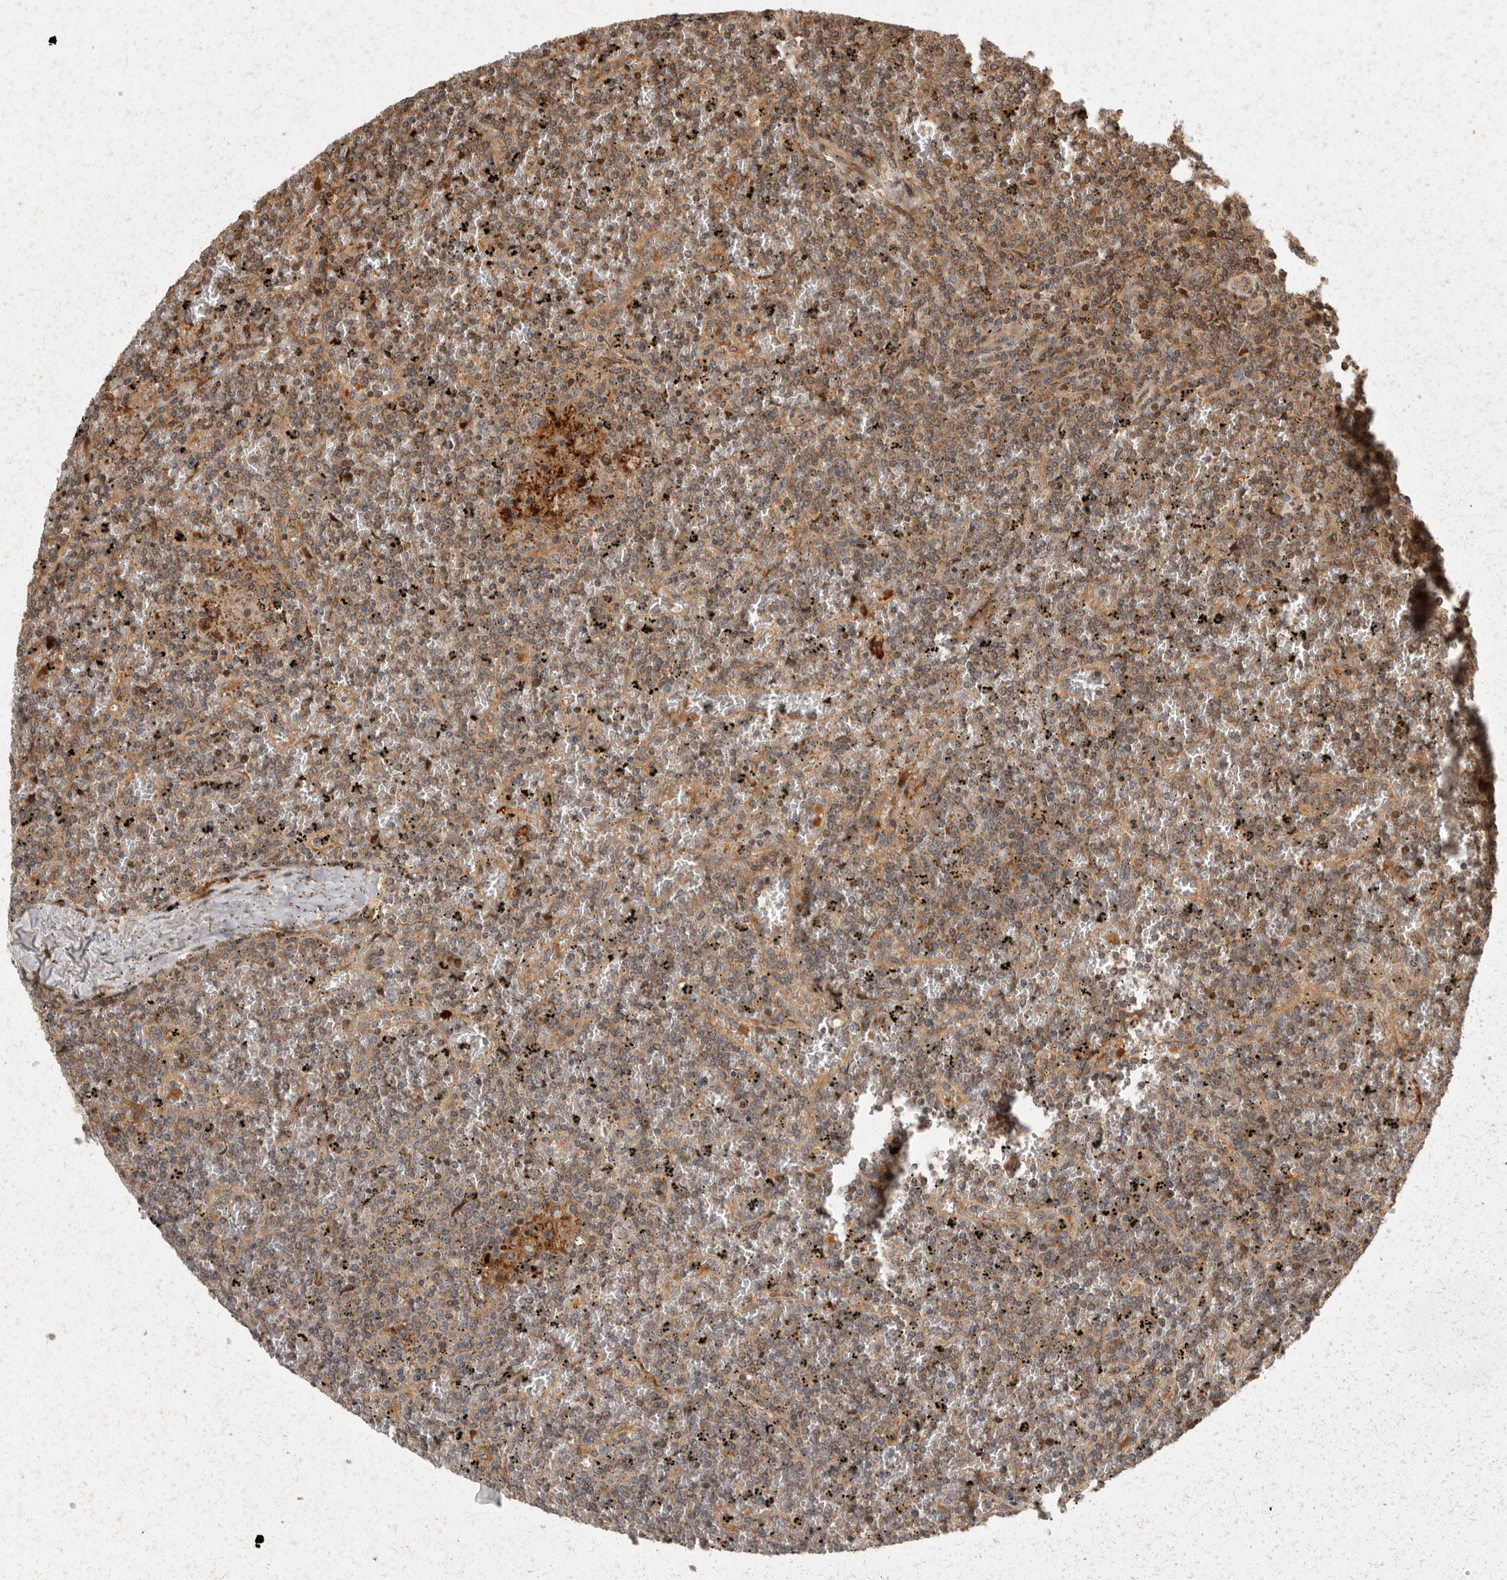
{"staining": {"intensity": "moderate", "quantity": ">75%", "location": "cytoplasmic/membranous"}, "tissue": "lymphoma", "cell_type": "Tumor cells", "image_type": "cancer", "snomed": [{"axis": "morphology", "description": "Malignant lymphoma, non-Hodgkin's type, Low grade"}, {"axis": "topography", "description": "Spleen"}], "caption": "Tumor cells display moderate cytoplasmic/membranous staining in about >75% of cells in low-grade malignant lymphoma, non-Hodgkin's type.", "gene": "SWT1", "patient": {"sex": "female", "age": 19}}